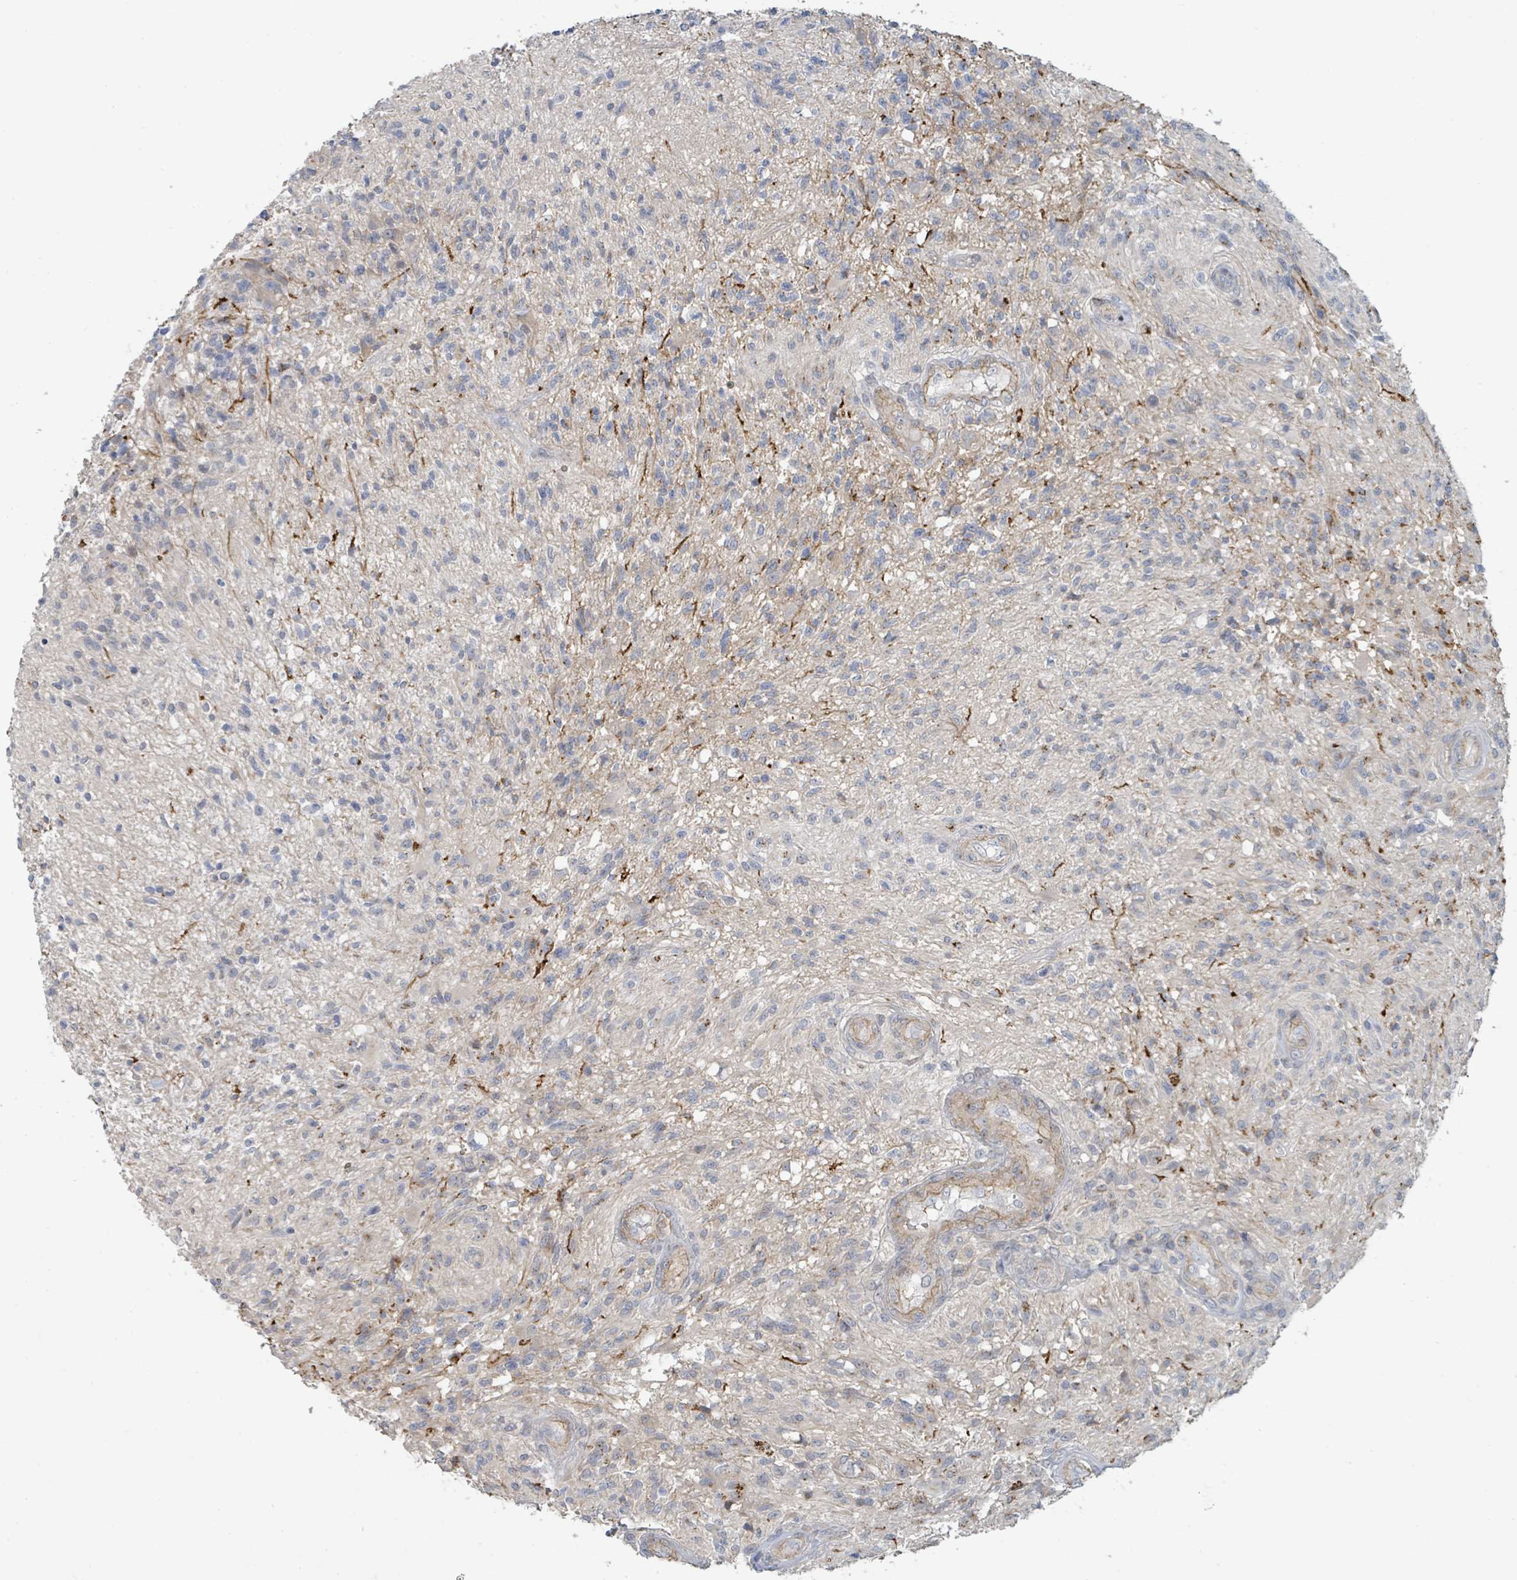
{"staining": {"intensity": "negative", "quantity": "none", "location": "none"}, "tissue": "glioma", "cell_type": "Tumor cells", "image_type": "cancer", "snomed": [{"axis": "morphology", "description": "Glioma, malignant, High grade"}, {"axis": "topography", "description": "Brain"}], "caption": "Immunohistochemical staining of human high-grade glioma (malignant) shows no significant staining in tumor cells. (IHC, brightfield microscopy, high magnification).", "gene": "LRRC42", "patient": {"sex": "male", "age": 56}}